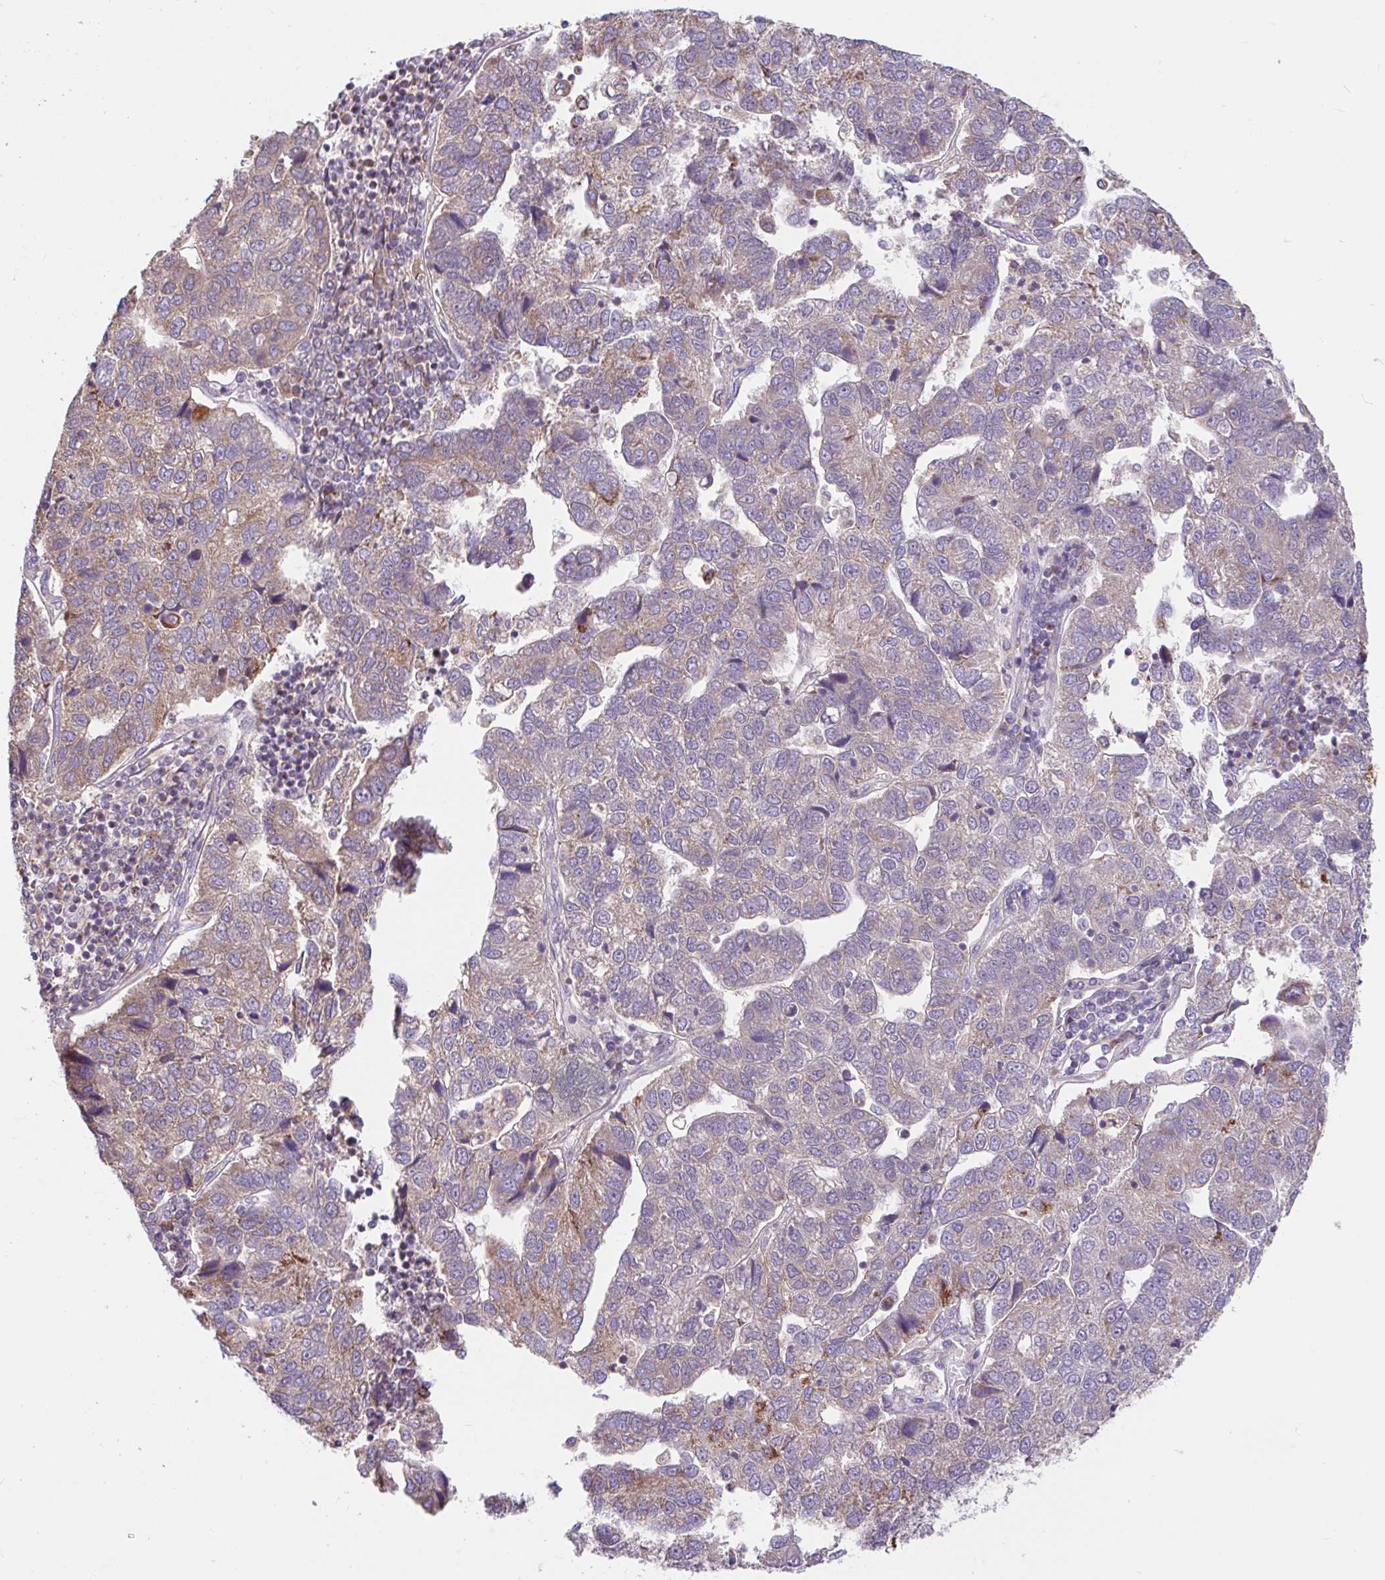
{"staining": {"intensity": "moderate", "quantity": "<25%", "location": "cytoplasmic/membranous"}, "tissue": "pancreatic cancer", "cell_type": "Tumor cells", "image_type": "cancer", "snomed": [{"axis": "morphology", "description": "Adenocarcinoma, NOS"}, {"axis": "topography", "description": "Pancreas"}], "caption": "Approximately <25% of tumor cells in human pancreatic cancer (adenocarcinoma) exhibit moderate cytoplasmic/membranous protein expression as visualized by brown immunohistochemical staining.", "gene": "RALBP1", "patient": {"sex": "female", "age": 61}}